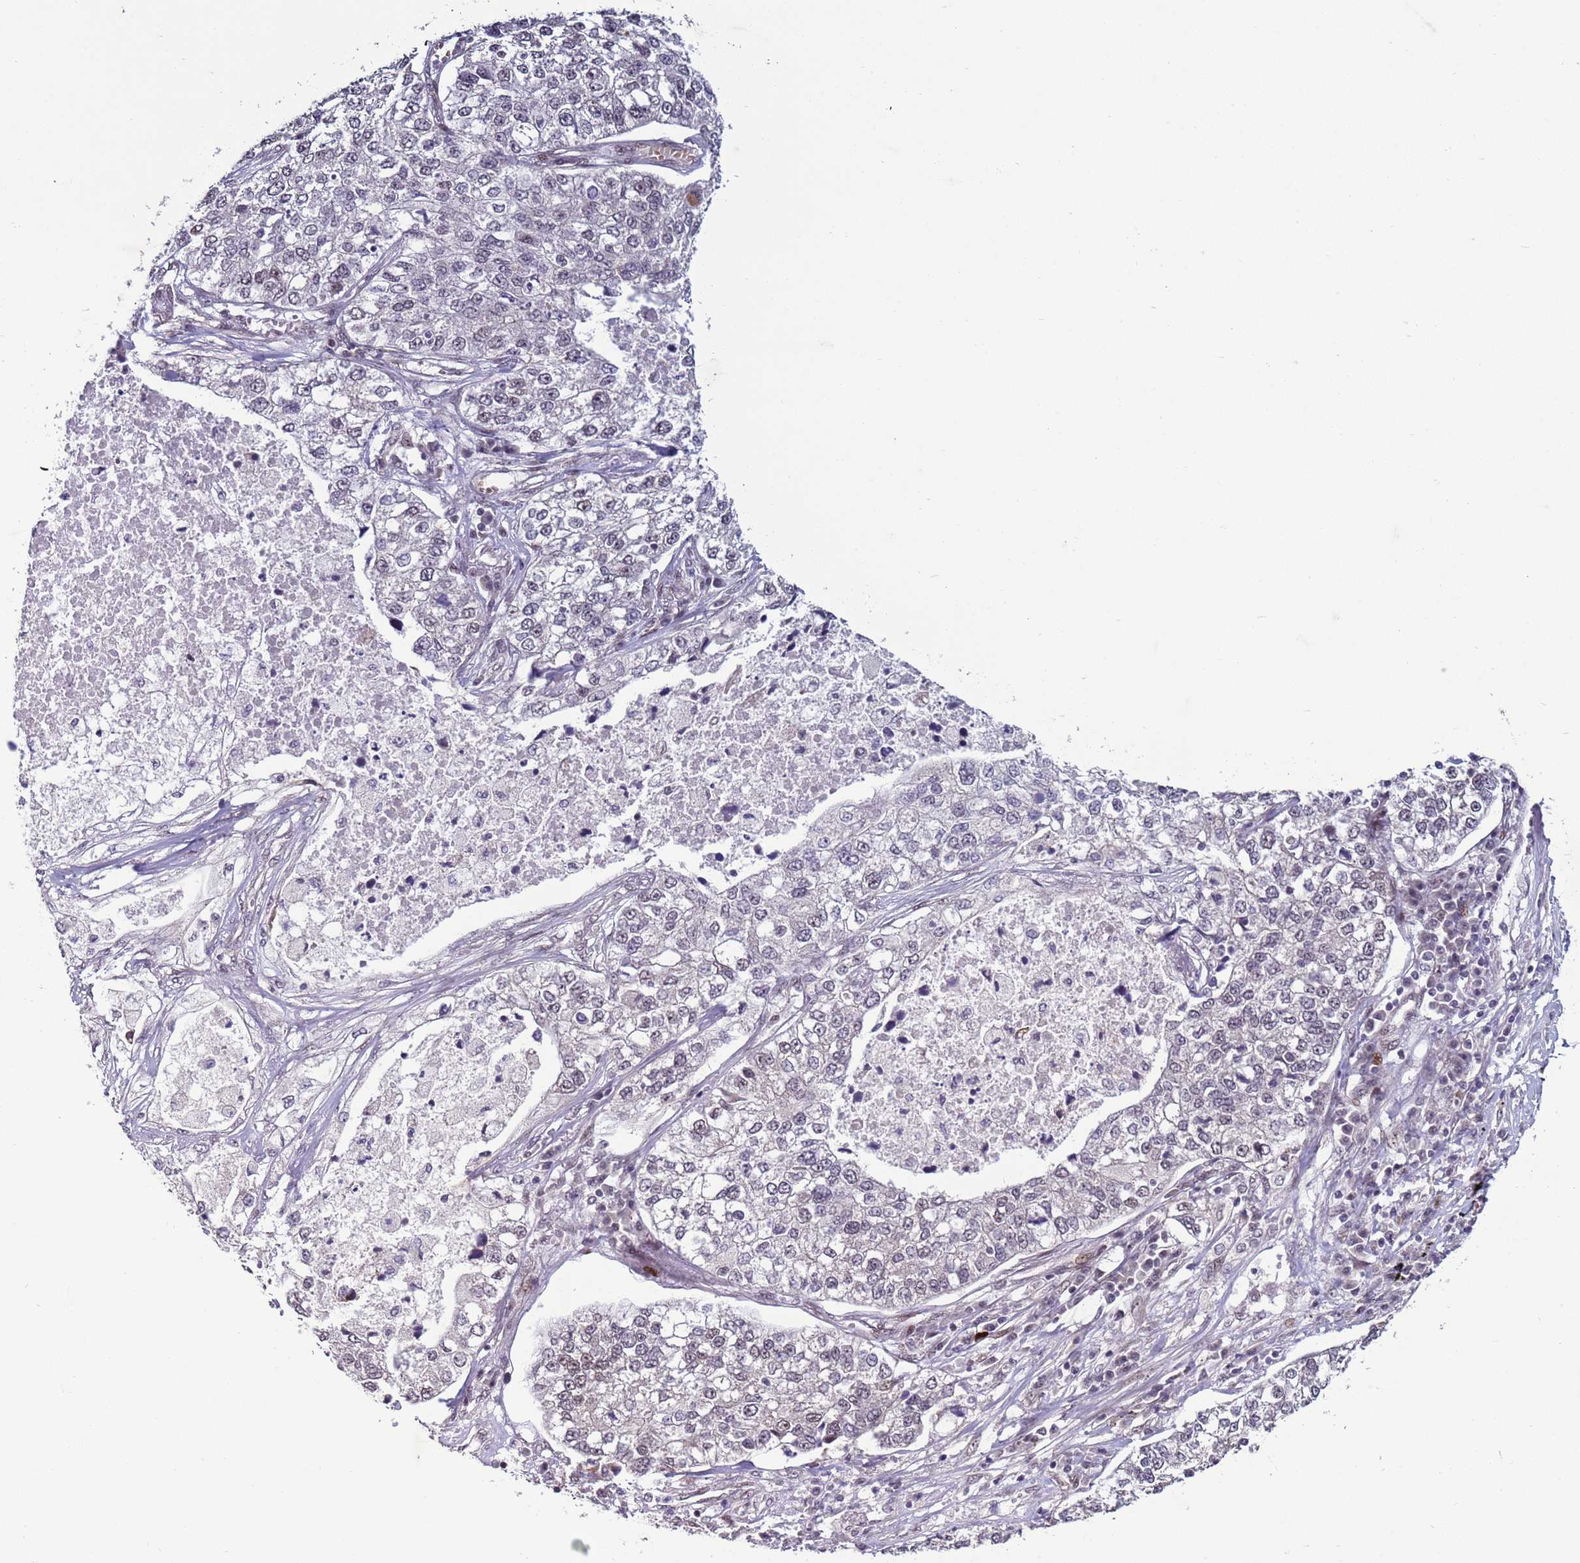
{"staining": {"intensity": "negative", "quantity": "none", "location": "none"}, "tissue": "lung cancer", "cell_type": "Tumor cells", "image_type": "cancer", "snomed": [{"axis": "morphology", "description": "Adenocarcinoma, NOS"}, {"axis": "topography", "description": "Lung"}], "caption": "Immunohistochemical staining of adenocarcinoma (lung) demonstrates no significant staining in tumor cells.", "gene": "SHC3", "patient": {"sex": "male", "age": 49}}